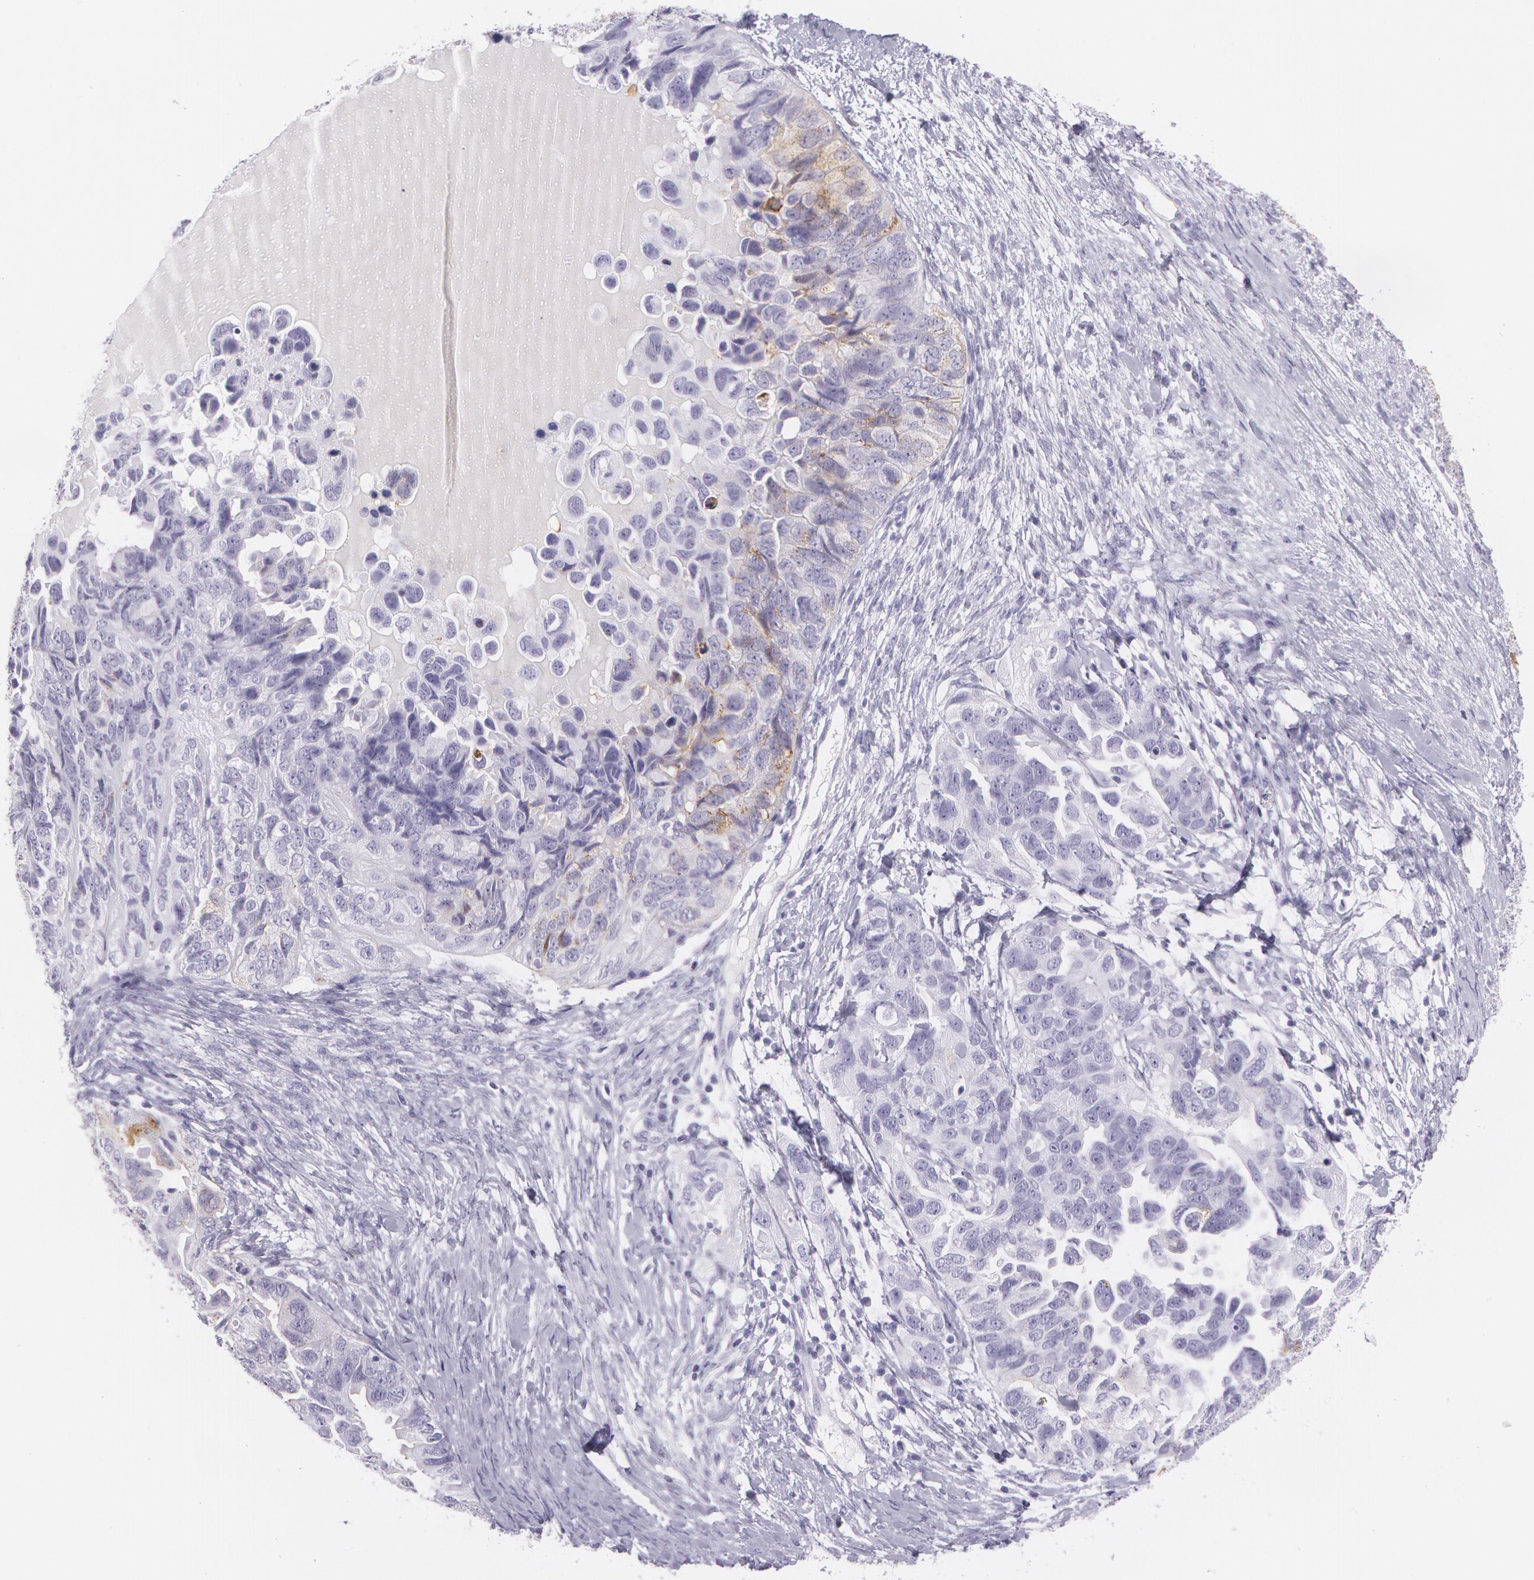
{"staining": {"intensity": "moderate", "quantity": "<25%", "location": "cytoplasmic/membranous"}, "tissue": "ovarian cancer", "cell_type": "Tumor cells", "image_type": "cancer", "snomed": [{"axis": "morphology", "description": "Cystadenocarcinoma, serous, NOS"}, {"axis": "topography", "description": "Ovary"}], "caption": "Tumor cells exhibit low levels of moderate cytoplasmic/membranous staining in approximately <25% of cells in ovarian cancer (serous cystadenocarcinoma).", "gene": "SNCG", "patient": {"sex": "female", "age": 82}}